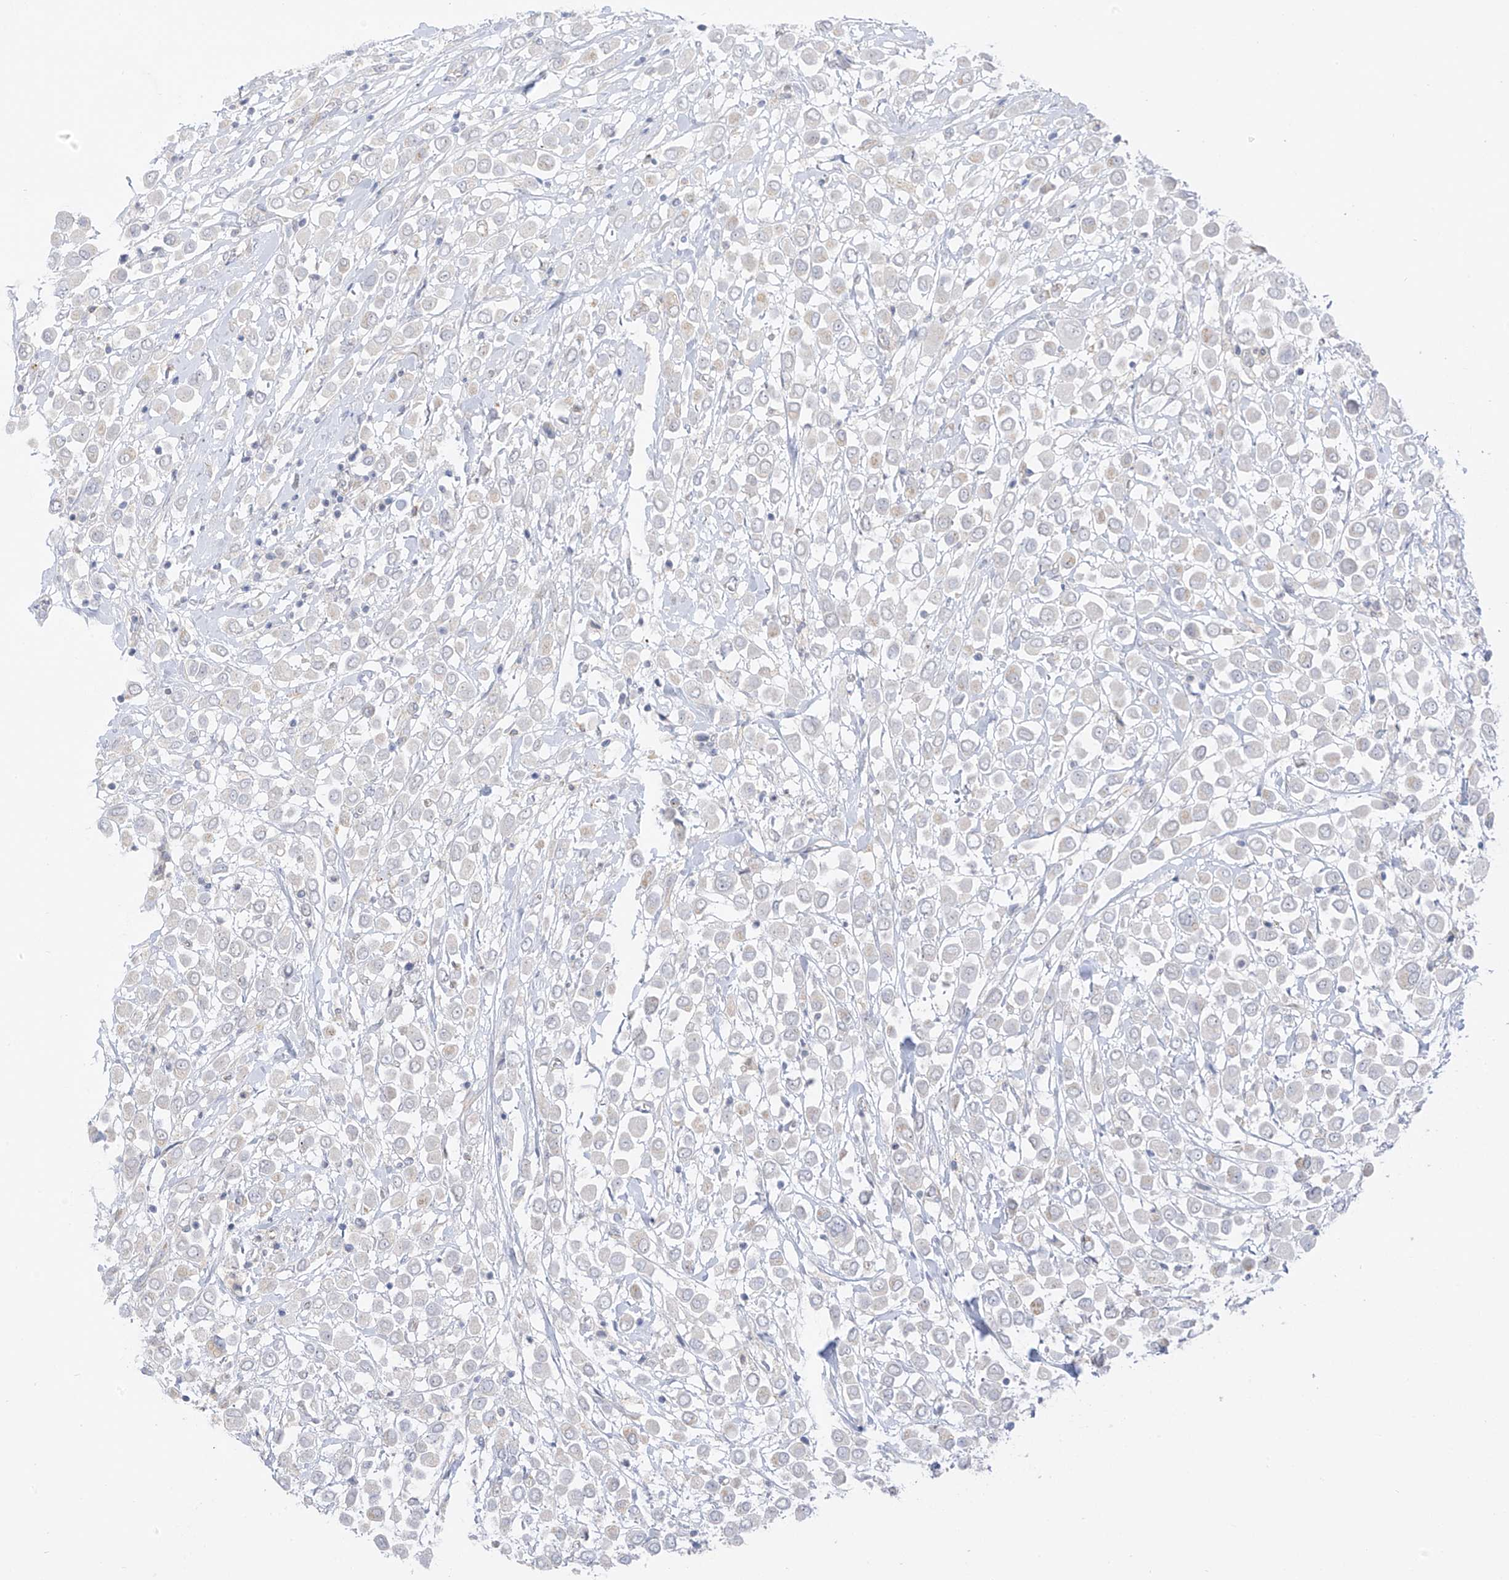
{"staining": {"intensity": "negative", "quantity": "none", "location": "none"}, "tissue": "breast cancer", "cell_type": "Tumor cells", "image_type": "cancer", "snomed": [{"axis": "morphology", "description": "Duct carcinoma"}, {"axis": "topography", "description": "Breast"}], "caption": "High magnification brightfield microscopy of breast cancer (intraductal carcinoma) stained with DAB (brown) and counterstained with hematoxylin (blue): tumor cells show no significant positivity.", "gene": "HS6ST2", "patient": {"sex": "female", "age": 61}}